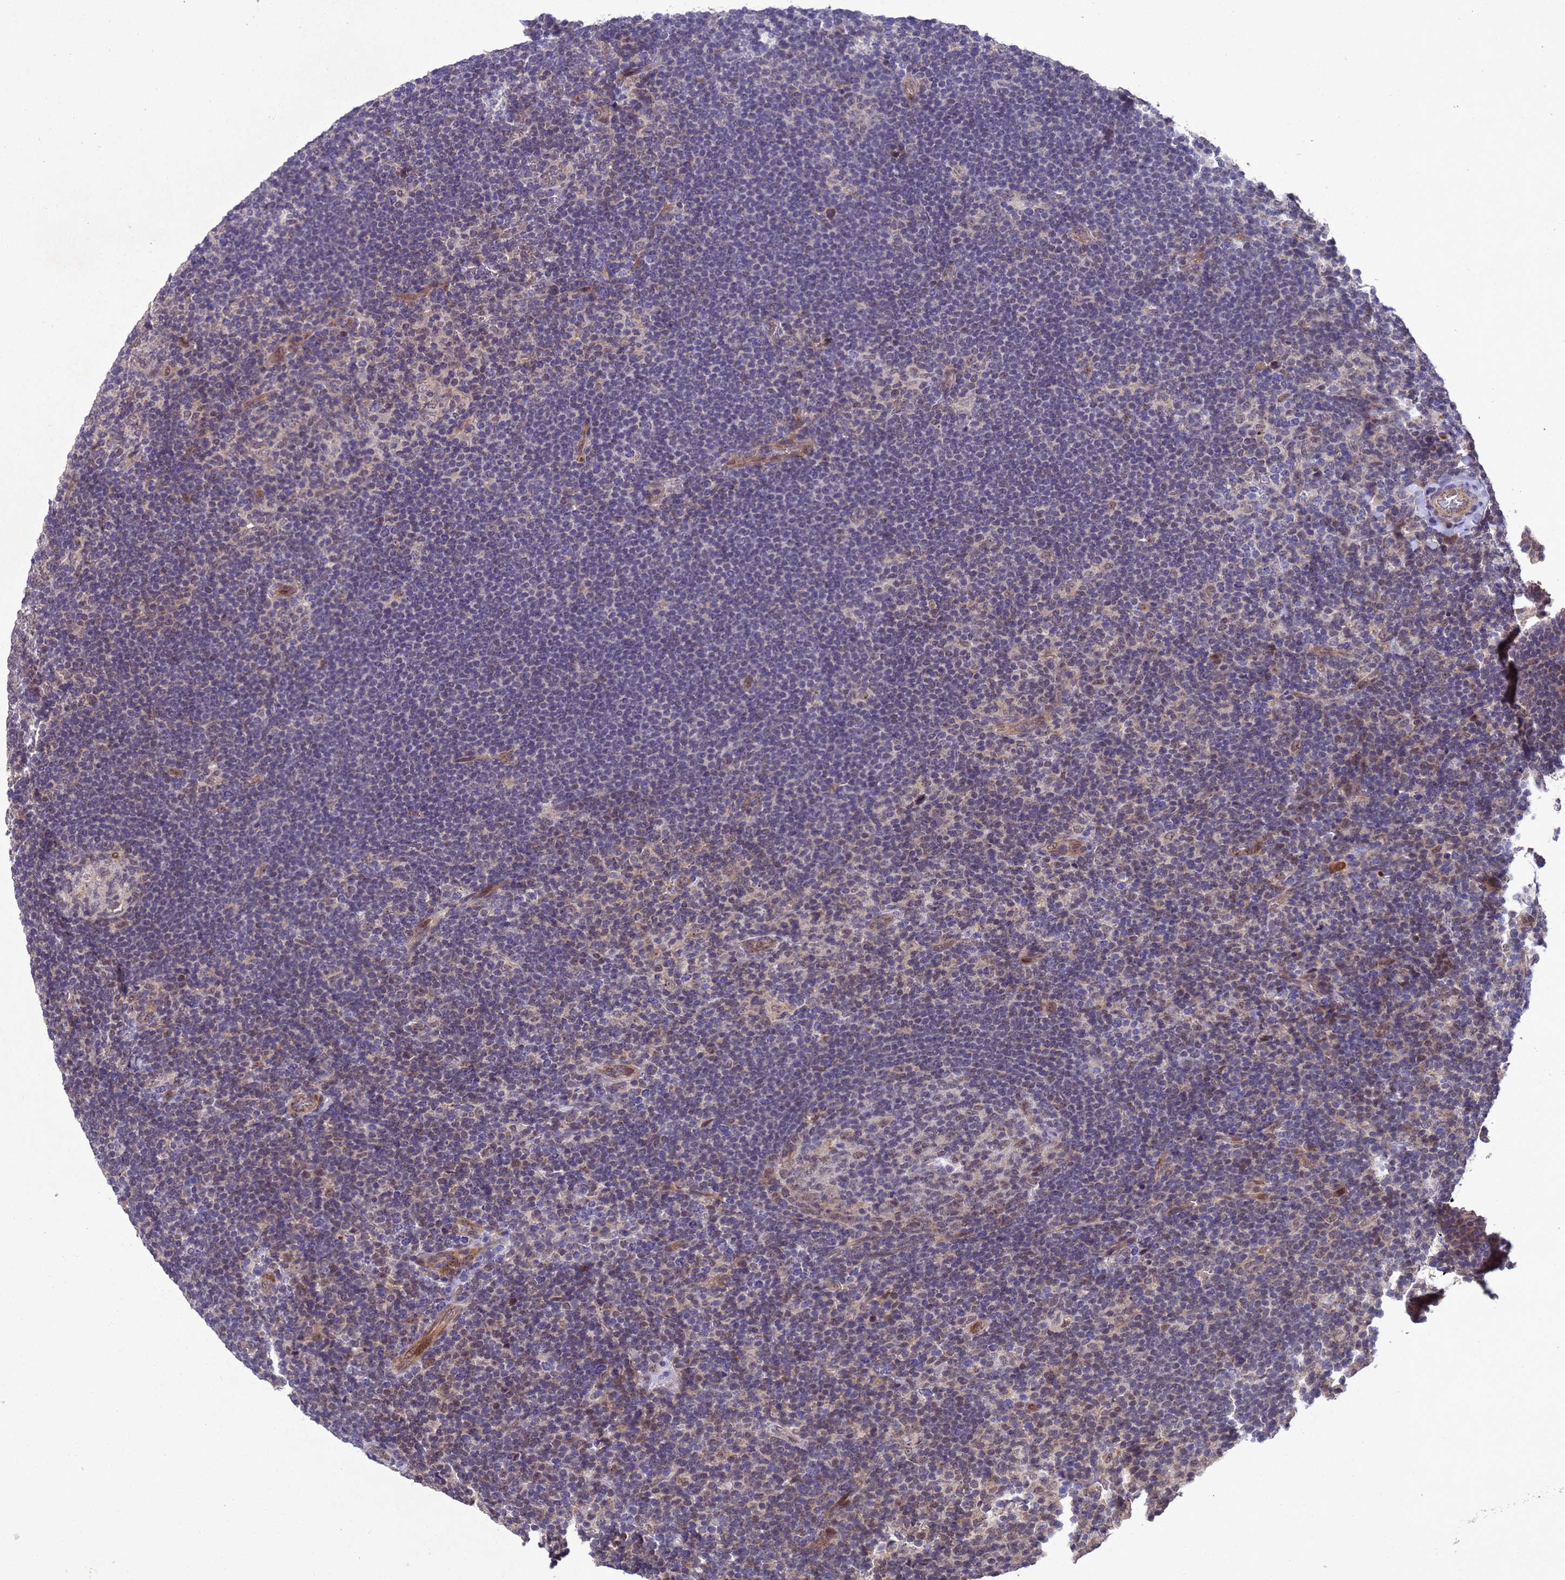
{"staining": {"intensity": "moderate", "quantity": ">75%", "location": "nuclear"}, "tissue": "lymphoma", "cell_type": "Tumor cells", "image_type": "cancer", "snomed": [{"axis": "morphology", "description": "Hodgkin's disease, NOS"}, {"axis": "topography", "description": "Lymph node"}], "caption": "Tumor cells demonstrate medium levels of moderate nuclear staining in about >75% of cells in human lymphoma.", "gene": "TBK1", "patient": {"sex": "female", "age": 57}}